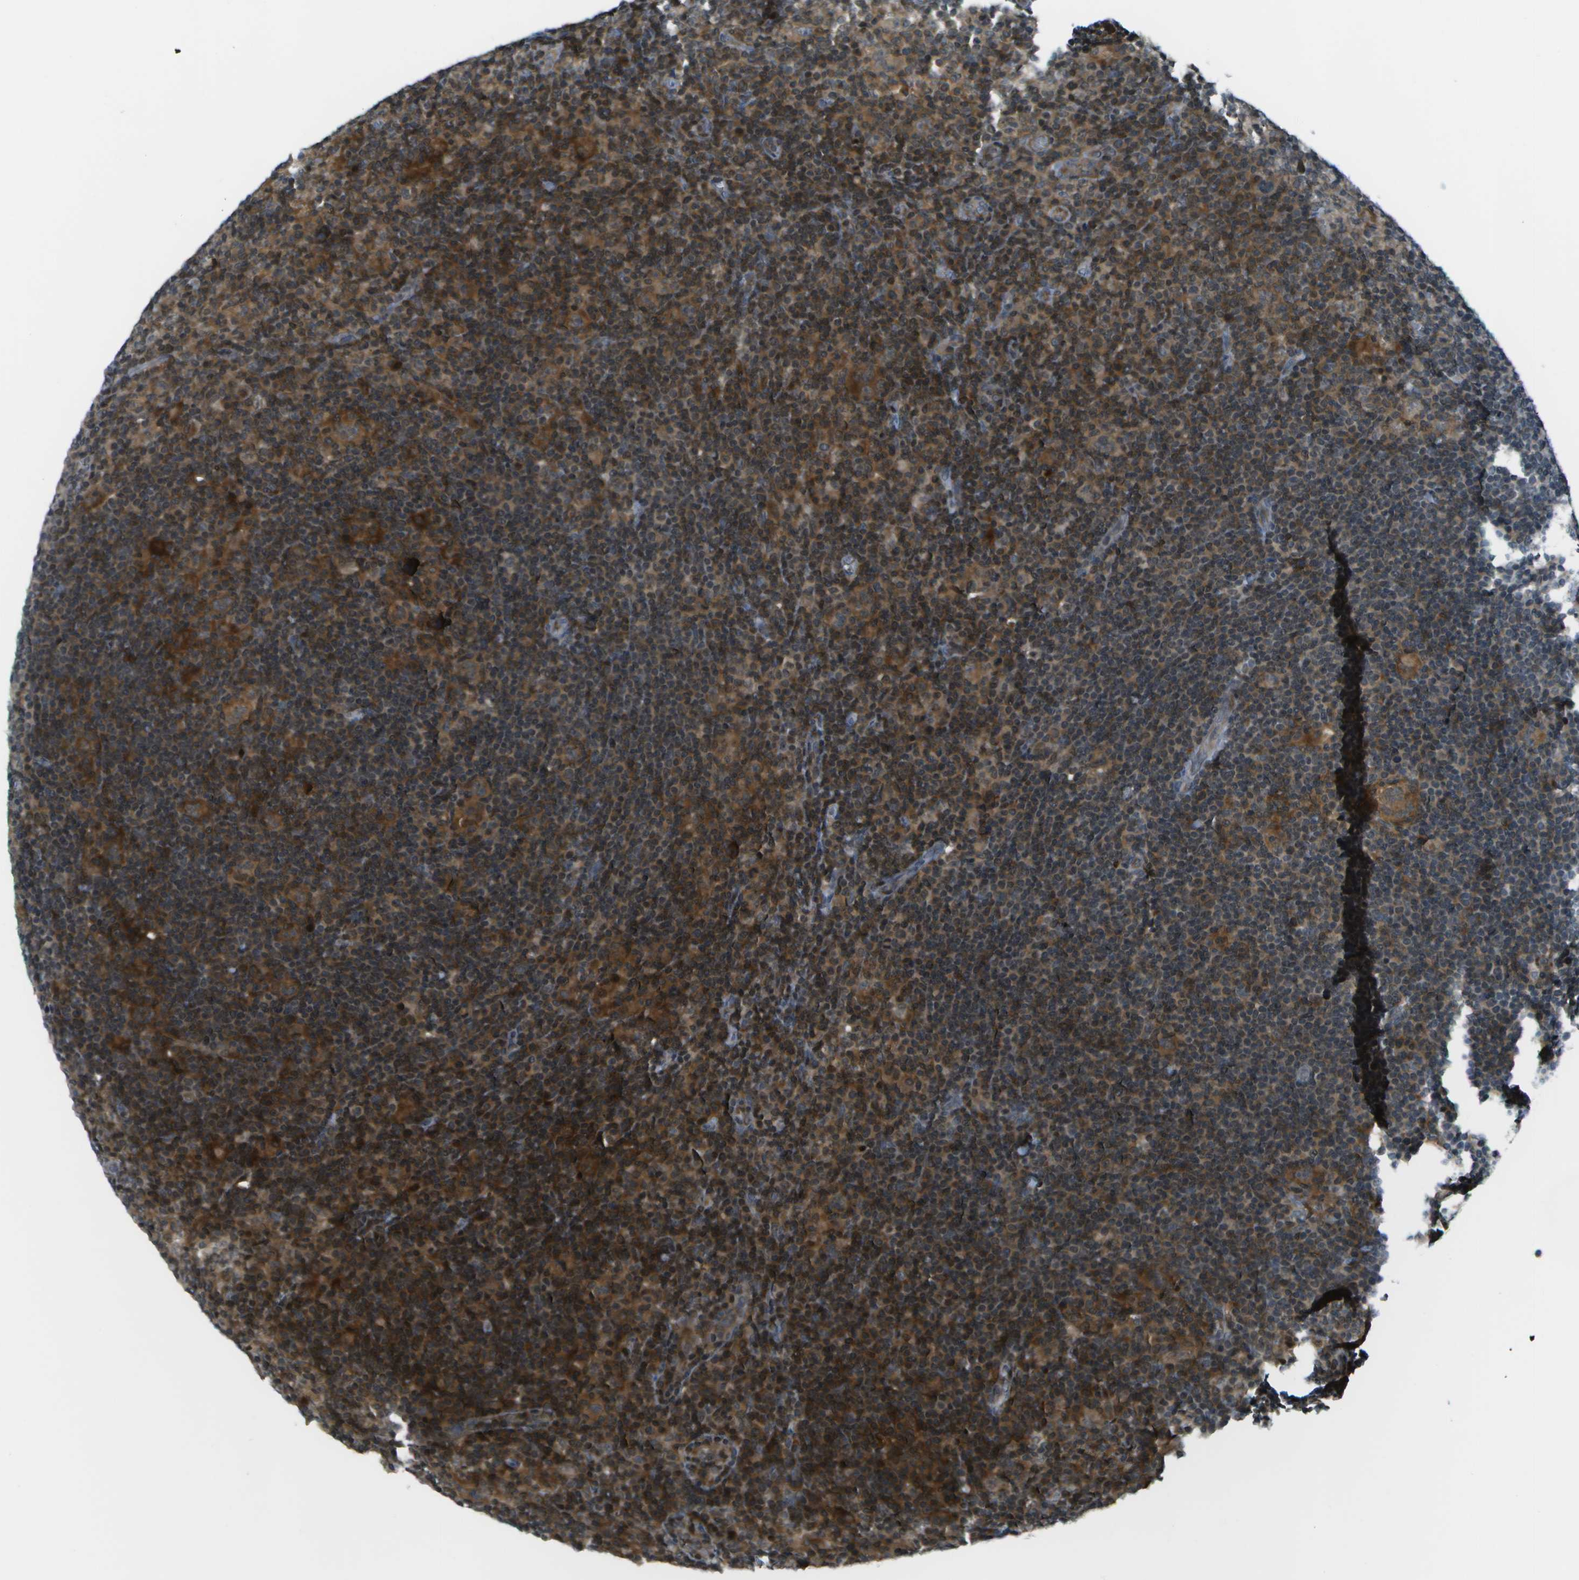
{"staining": {"intensity": "strong", "quantity": ">75%", "location": "cytoplasmic/membranous"}, "tissue": "lymphoma", "cell_type": "Tumor cells", "image_type": "cancer", "snomed": [{"axis": "morphology", "description": "Hodgkin's disease, NOS"}, {"axis": "topography", "description": "Lymph node"}], "caption": "Lymphoma stained for a protein displays strong cytoplasmic/membranous positivity in tumor cells.", "gene": "TMEM19", "patient": {"sex": "female", "age": 57}}